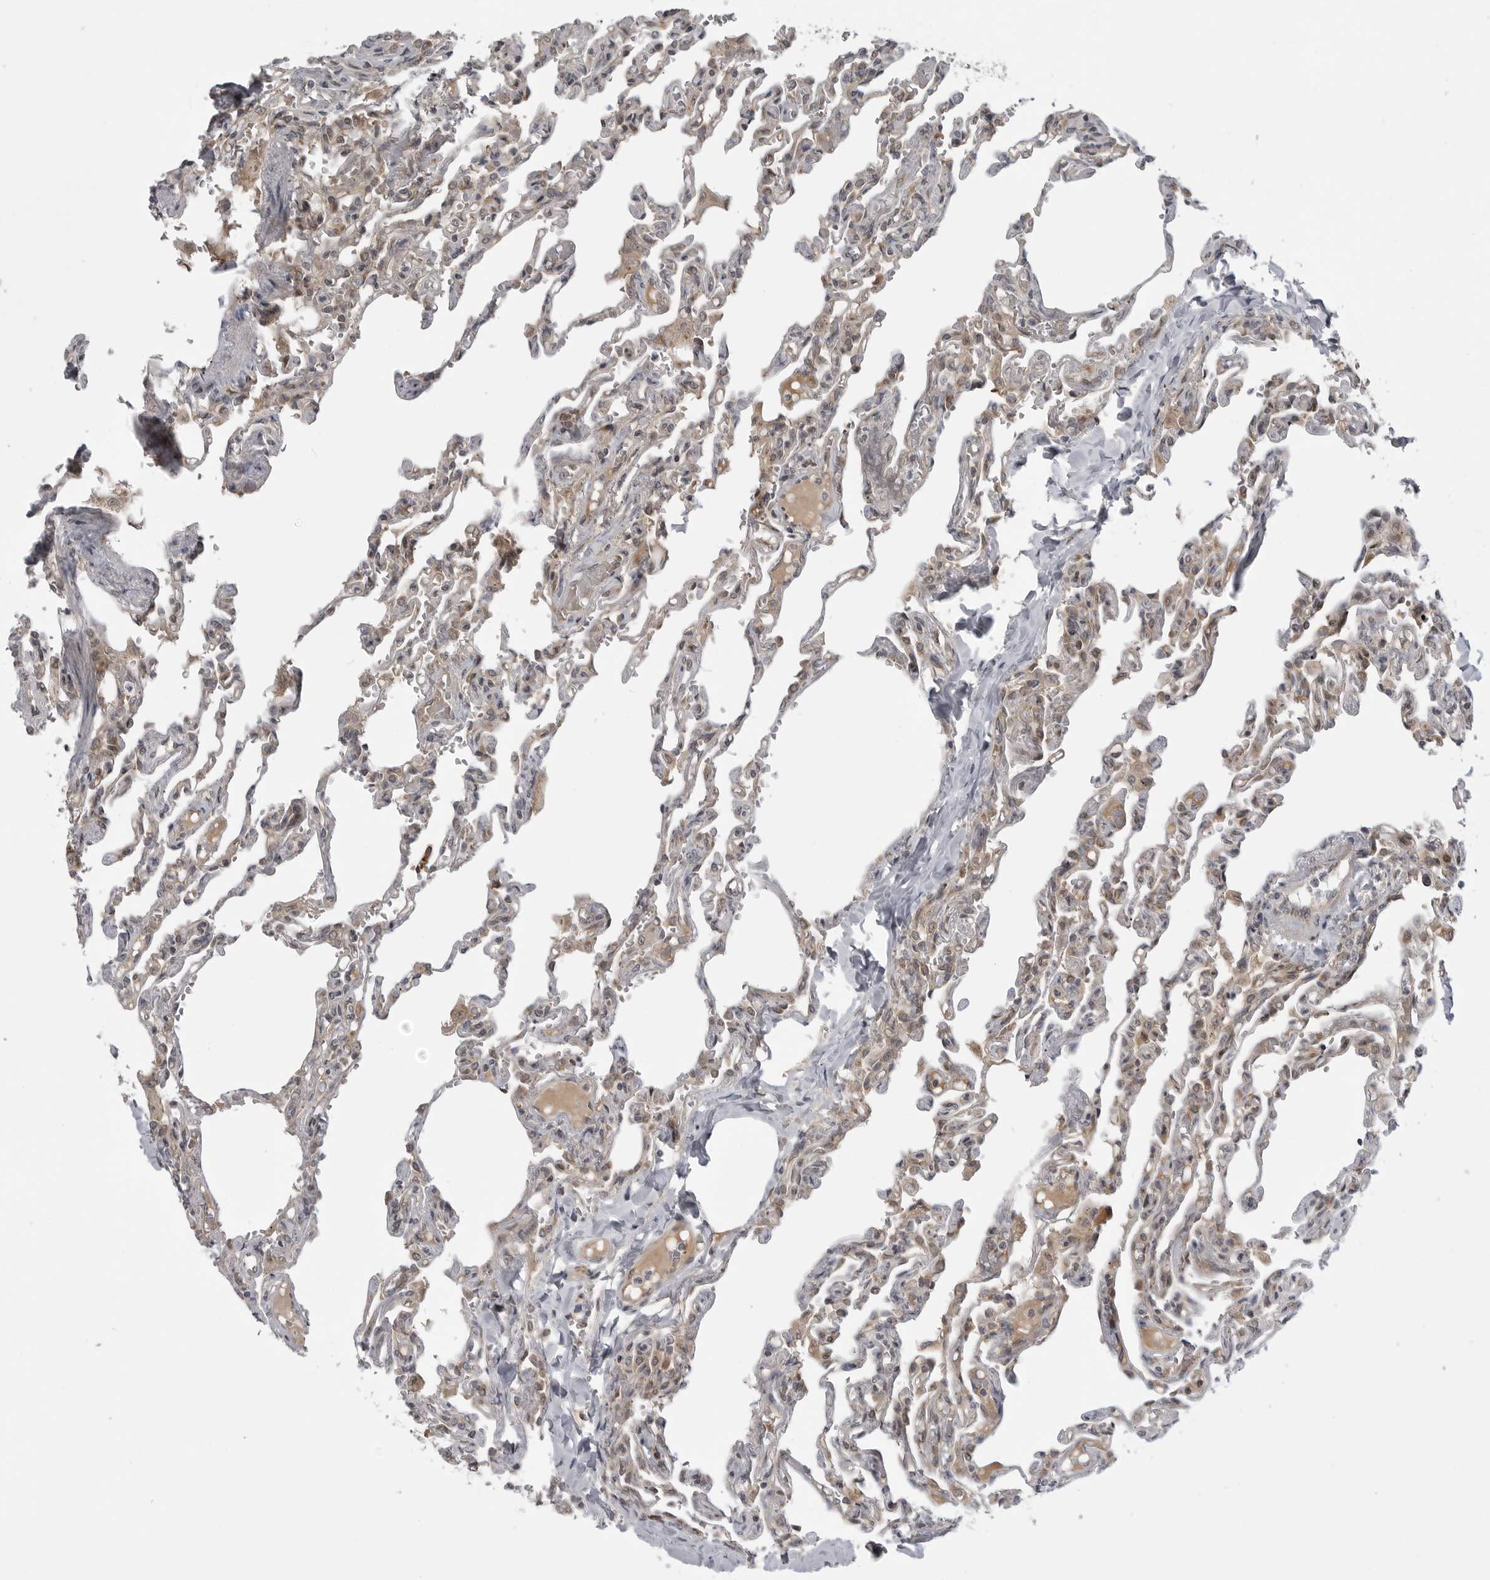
{"staining": {"intensity": "moderate", "quantity": "<25%", "location": "nuclear"}, "tissue": "lung", "cell_type": "Alveolar cells", "image_type": "normal", "snomed": [{"axis": "morphology", "description": "Normal tissue, NOS"}, {"axis": "topography", "description": "Lung"}], "caption": "Immunohistochemistry (IHC) photomicrograph of benign lung: human lung stained using immunohistochemistry displays low levels of moderate protein expression localized specifically in the nuclear of alveolar cells, appearing as a nuclear brown color.", "gene": "LRRC45", "patient": {"sex": "male", "age": 21}}